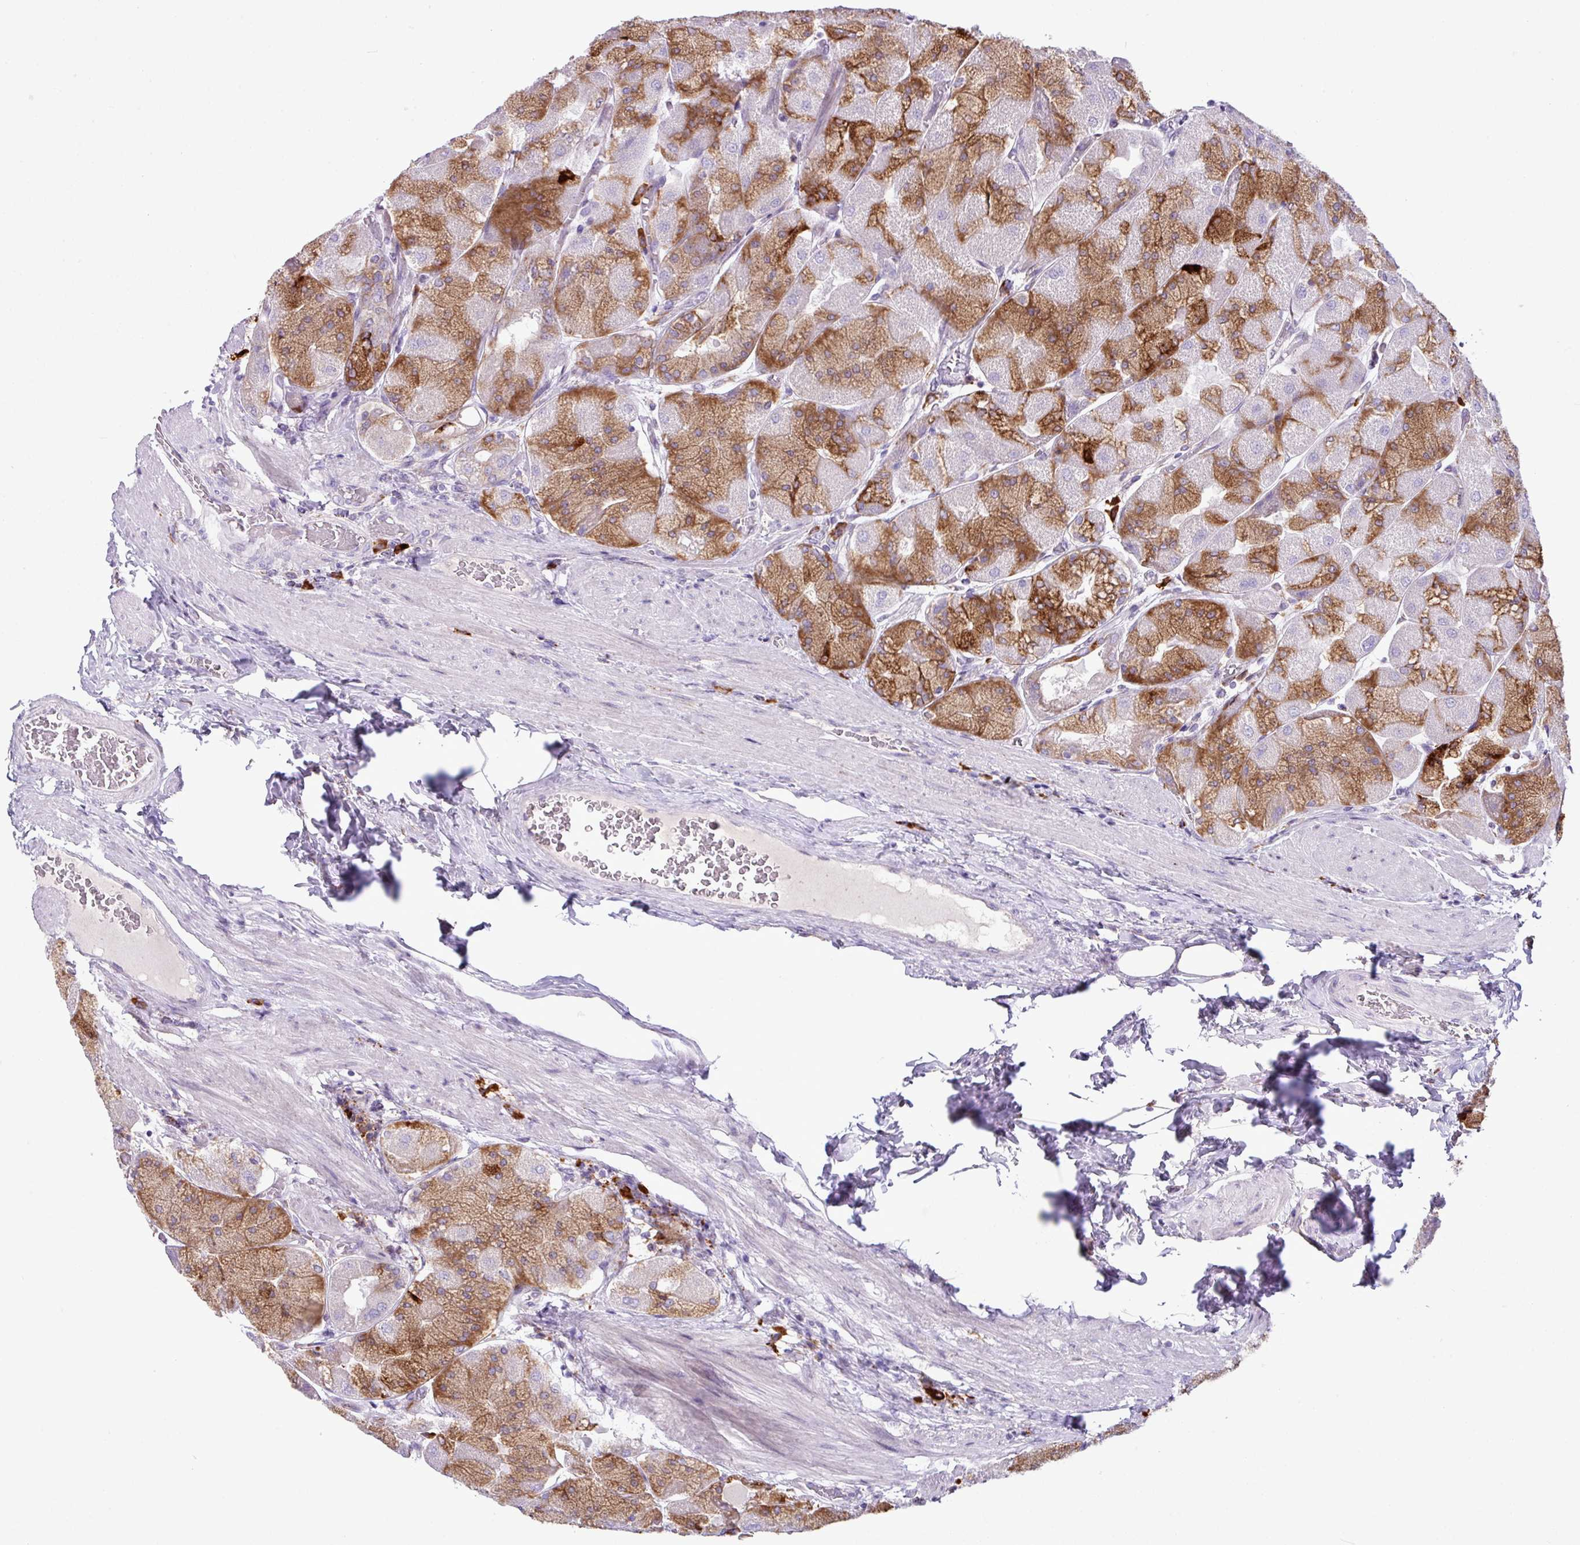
{"staining": {"intensity": "strong", "quantity": "25%-75%", "location": "cytoplasmic/membranous"}, "tissue": "stomach", "cell_type": "Glandular cells", "image_type": "normal", "snomed": [{"axis": "morphology", "description": "Normal tissue, NOS"}, {"axis": "topography", "description": "Stomach"}], "caption": "Approximately 25%-75% of glandular cells in unremarkable human stomach show strong cytoplasmic/membranous protein staining as visualized by brown immunohistochemical staining.", "gene": "RGS21", "patient": {"sex": "female", "age": 61}}